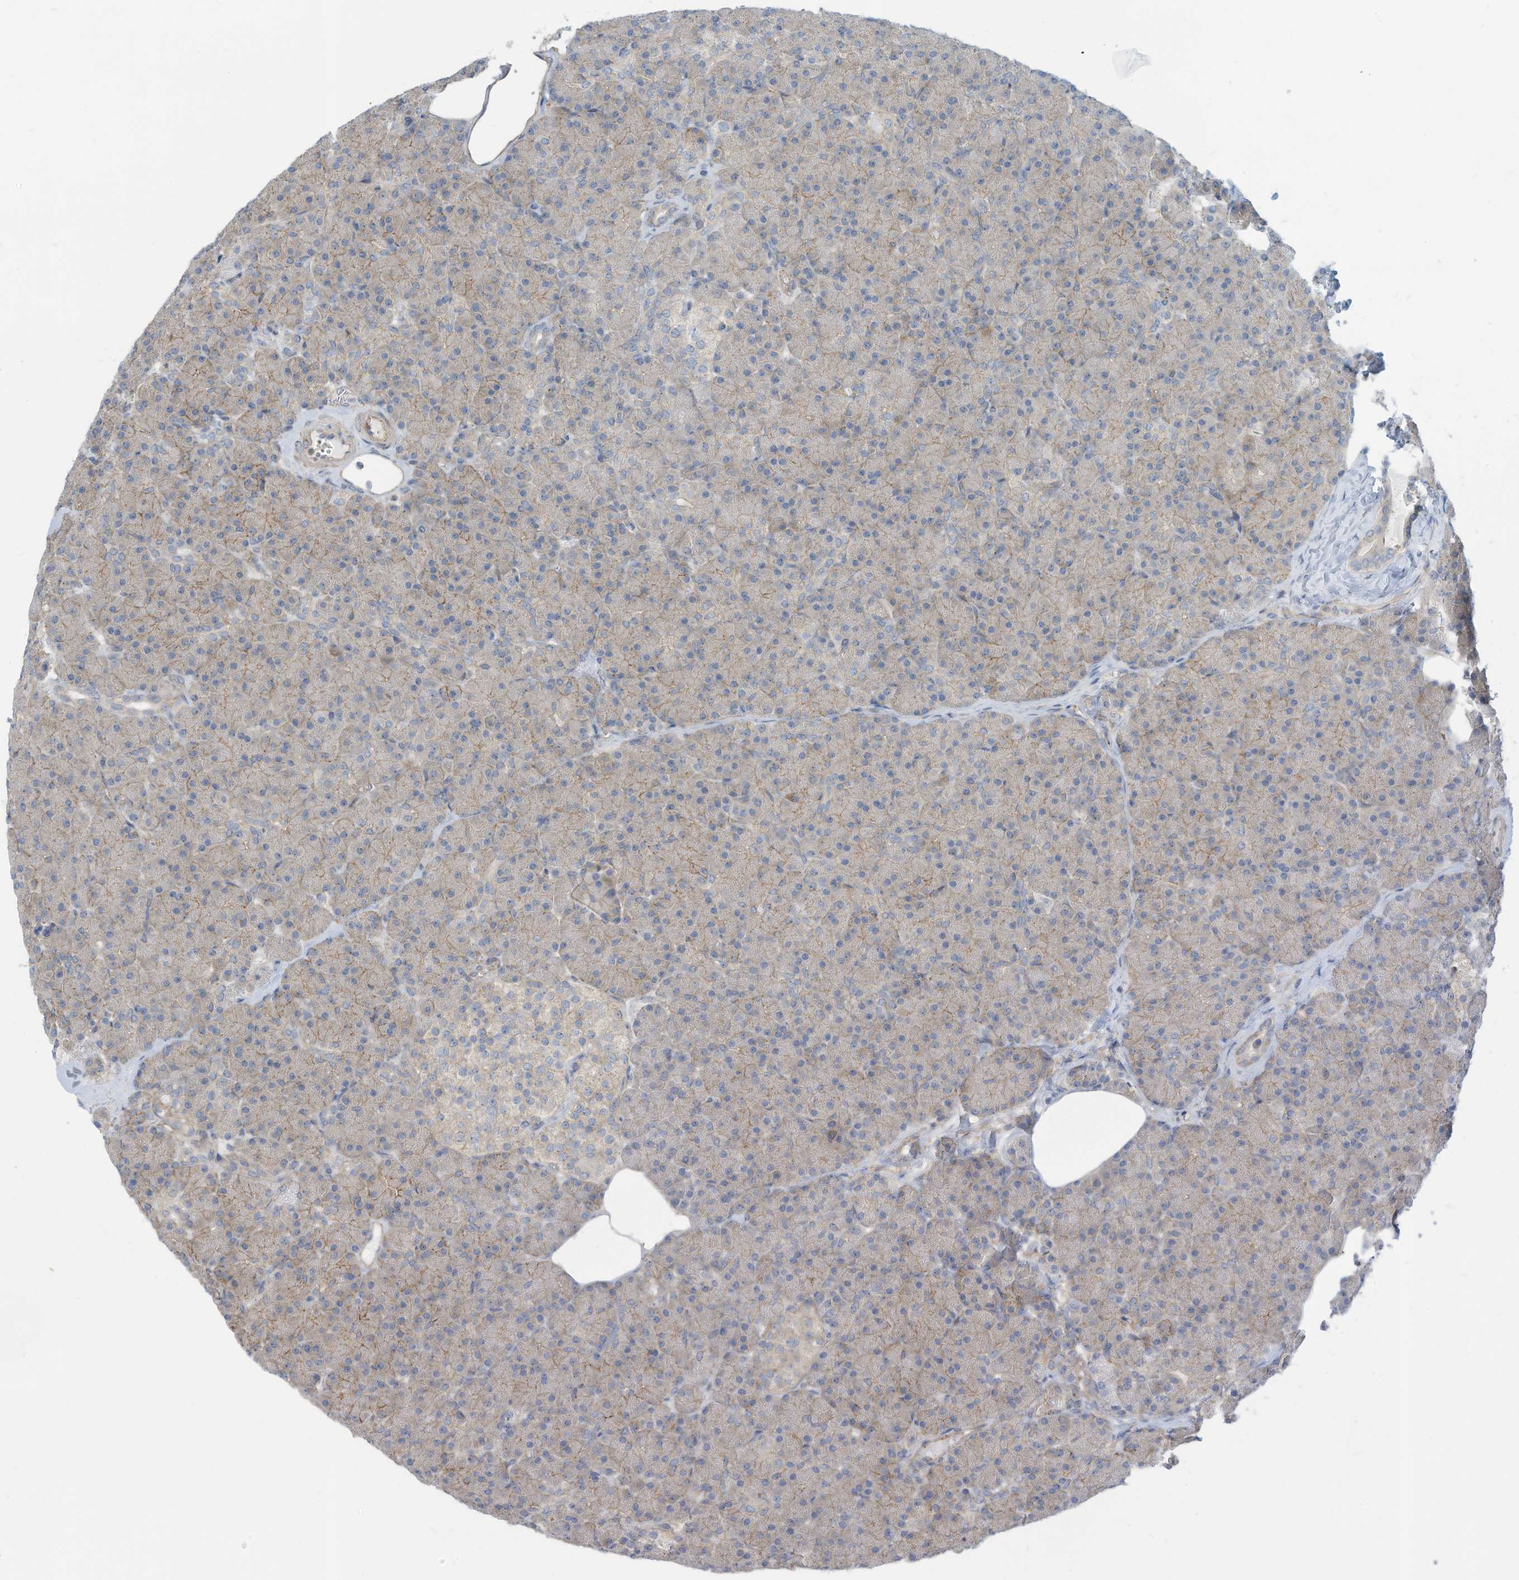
{"staining": {"intensity": "moderate", "quantity": "25%-75%", "location": "cytoplasmic/membranous"}, "tissue": "pancreas", "cell_type": "Exocrine glandular cells", "image_type": "normal", "snomed": [{"axis": "morphology", "description": "Normal tissue, NOS"}, {"axis": "topography", "description": "Pancreas"}], "caption": "Immunohistochemistry (IHC) of unremarkable human pancreas reveals medium levels of moderate cytoplasmic/membranous staining in approximately 25%-75% of exocrine glandular cells.", "gene": "ADAT2", "patient": {"sex": "female", "age": 43}}